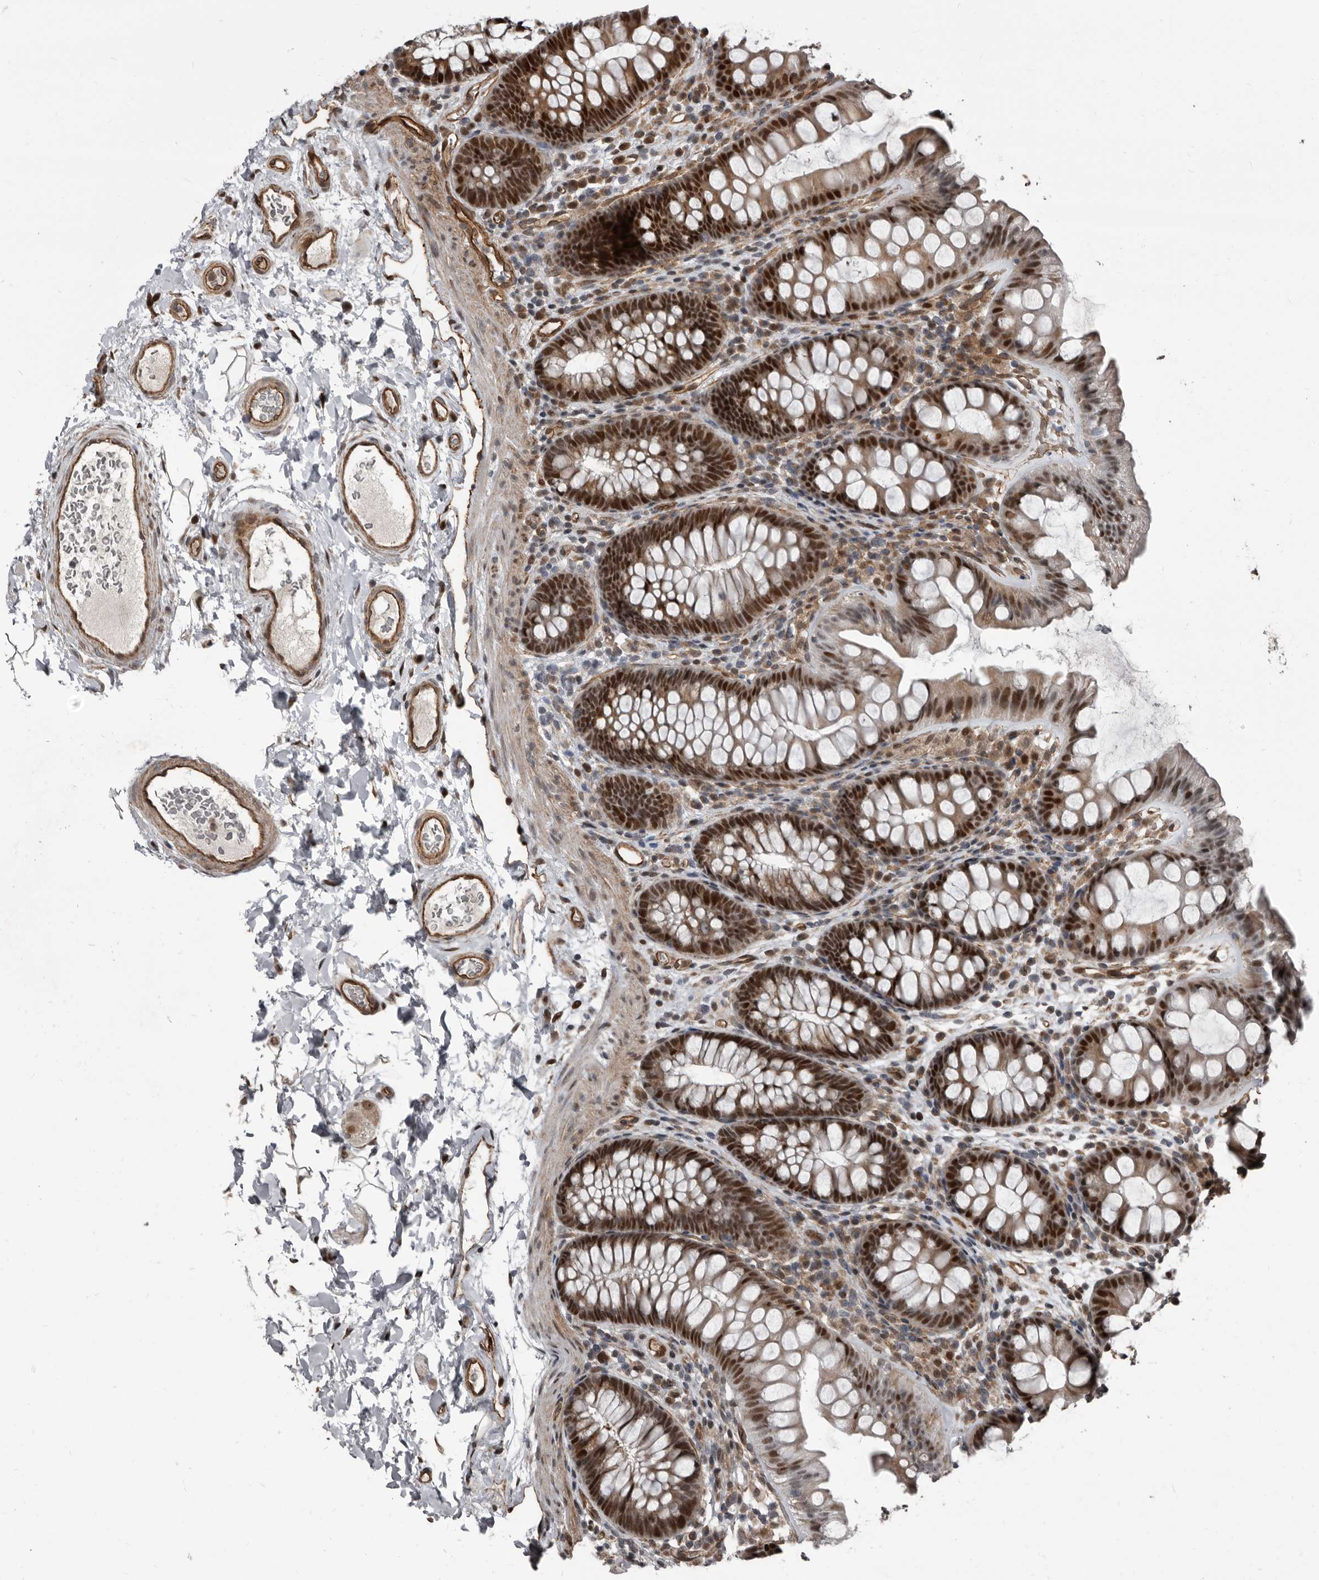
{"staining": {"intensity": "moderate", "quantity": ">75%", "location": "cytoplasmic/membranous,nuclear"}, "tissue": "colon", "cell_type": "Endothelial cells", "image_type": "normal", "snomed": [{"axis": "morphology", "description": "Normal tissue, NOS"}, {"axis": "topography", "description": "Colon"}], "caption": "The micrograph reveals a brown stain indicating the presence of a protein in the cytoplasmic/membranous,nuclear of endothelial cells in colon. The staining is performed using DAB (3,3'-diaminobenzidine) brown chromogen to label protein expression. The nuclei are counter-stained blue using hematoxylin.", "gene": "CHD1L", "patient": {"sex": "female", "age": 62}}